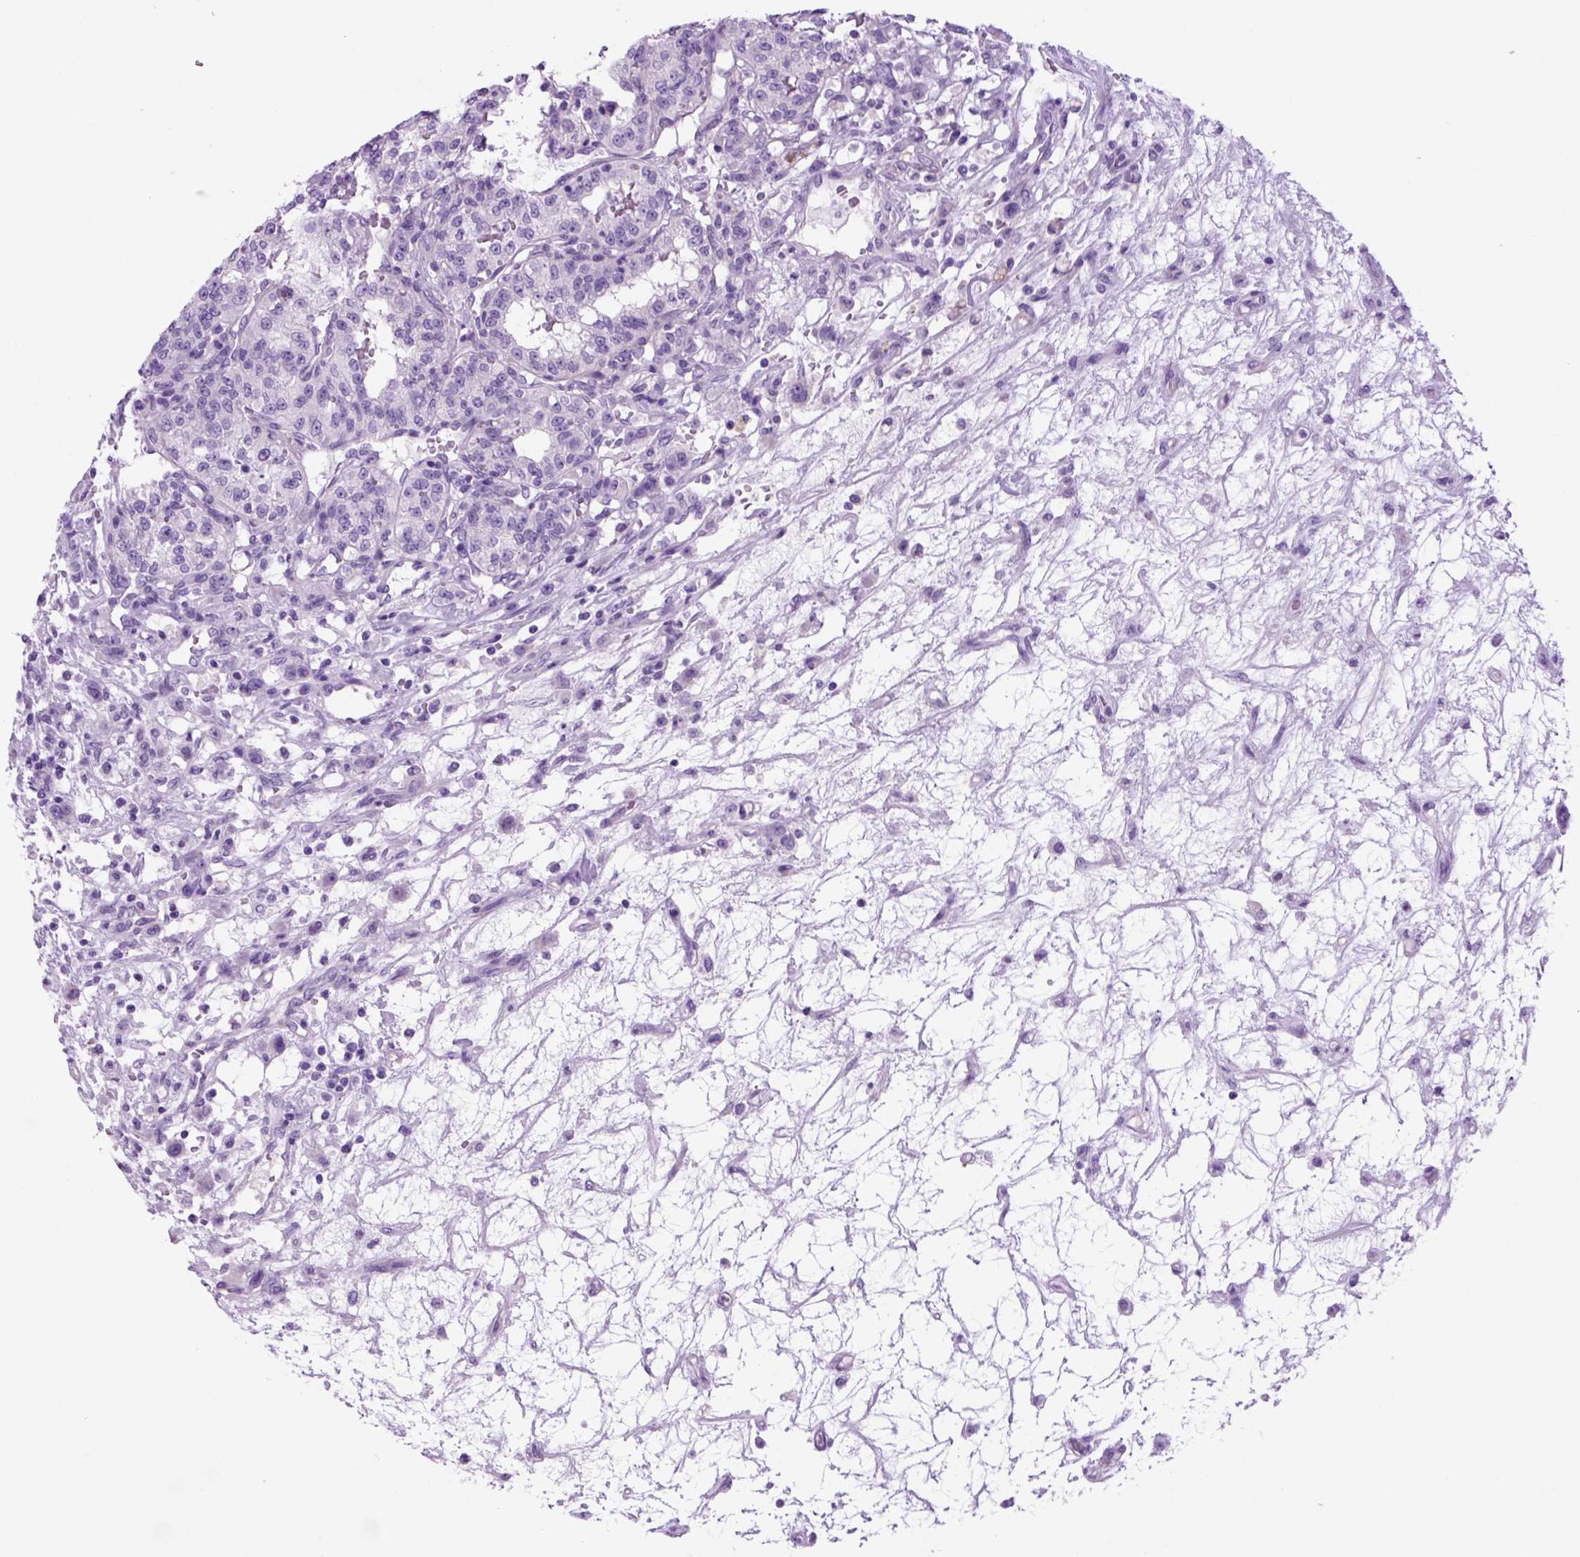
{"staining": {"intensity": "negative", "quantity": "none", "location": "none"}, "tissue": "renal cancer", "cell_type": "Tumor cells", "image_type": "cancer", "snomed": [{"axis": "morphology", "description": "Adenocarcinoma, NOS"}, {"axis": "topography", "description": "Kidney"}], "caption": "Tumor cells show no significant staining in adenocarcinoma (renal).", "gene": "HHIPL2", "patient": {"sex": "female", "age": 63}}